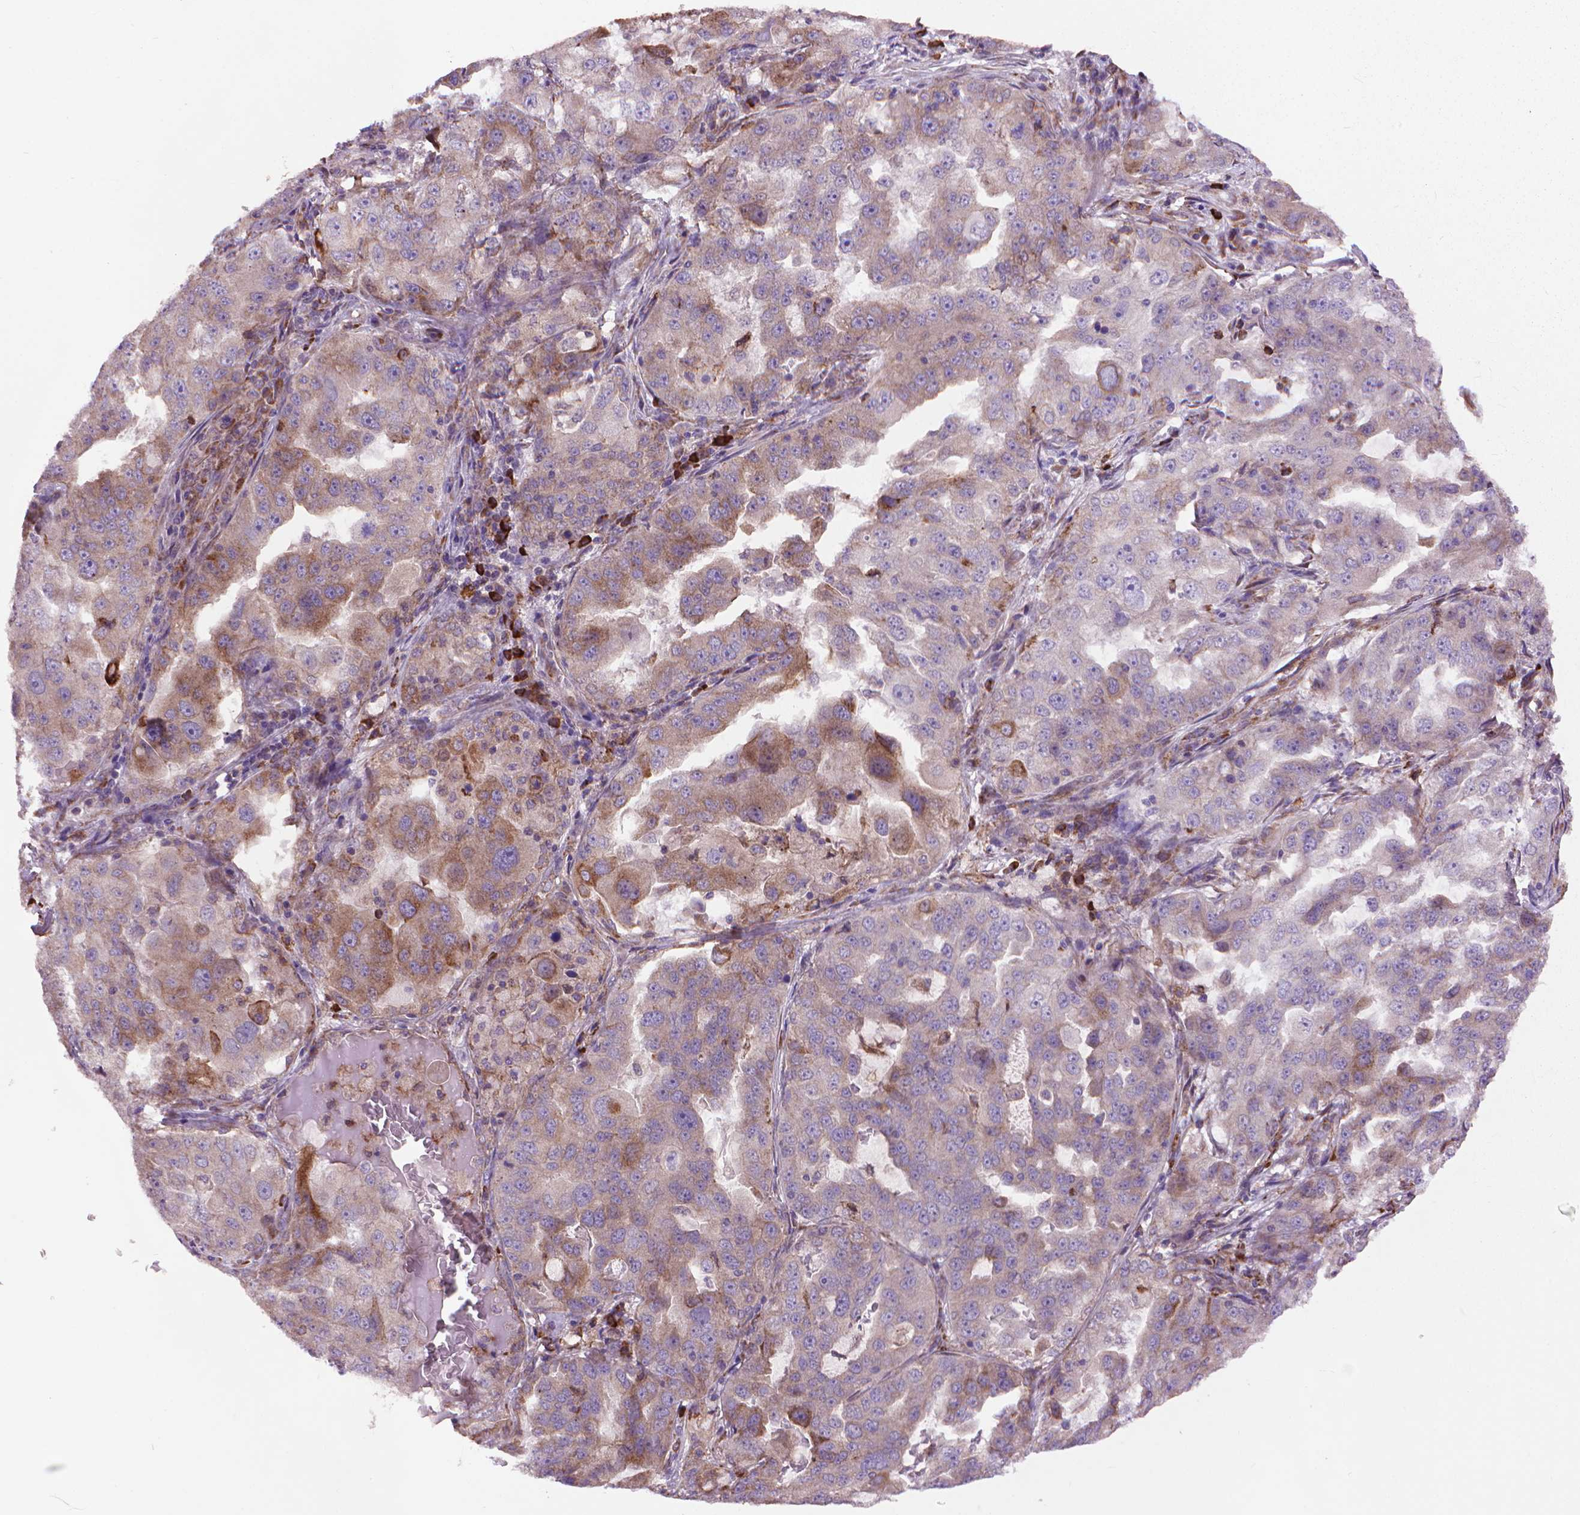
{"staining": {"intensity": "weak", "quantity": "25%-75%", "location": "cytoplasmic/membranous"}, "tissue": "lung cancer", "cell_type": "Tumor cells", "image_type": "cancer", "snomed": [{"axis": "morphology", "description": "Adenocarcinoma, NOS"}, {"axis": "topography", "description": "Lung"}], "caption": "Protein staining displays weak cytoplasmic/membranous positivity in approximately 25%-75% of tumor cells in lung cancer (adenocarcinoma). (DAB IHC, brown staining for protein, blue staining for nuclei).", "gene": "MYH14", "patient": {"sex": "female", "age": 61}}